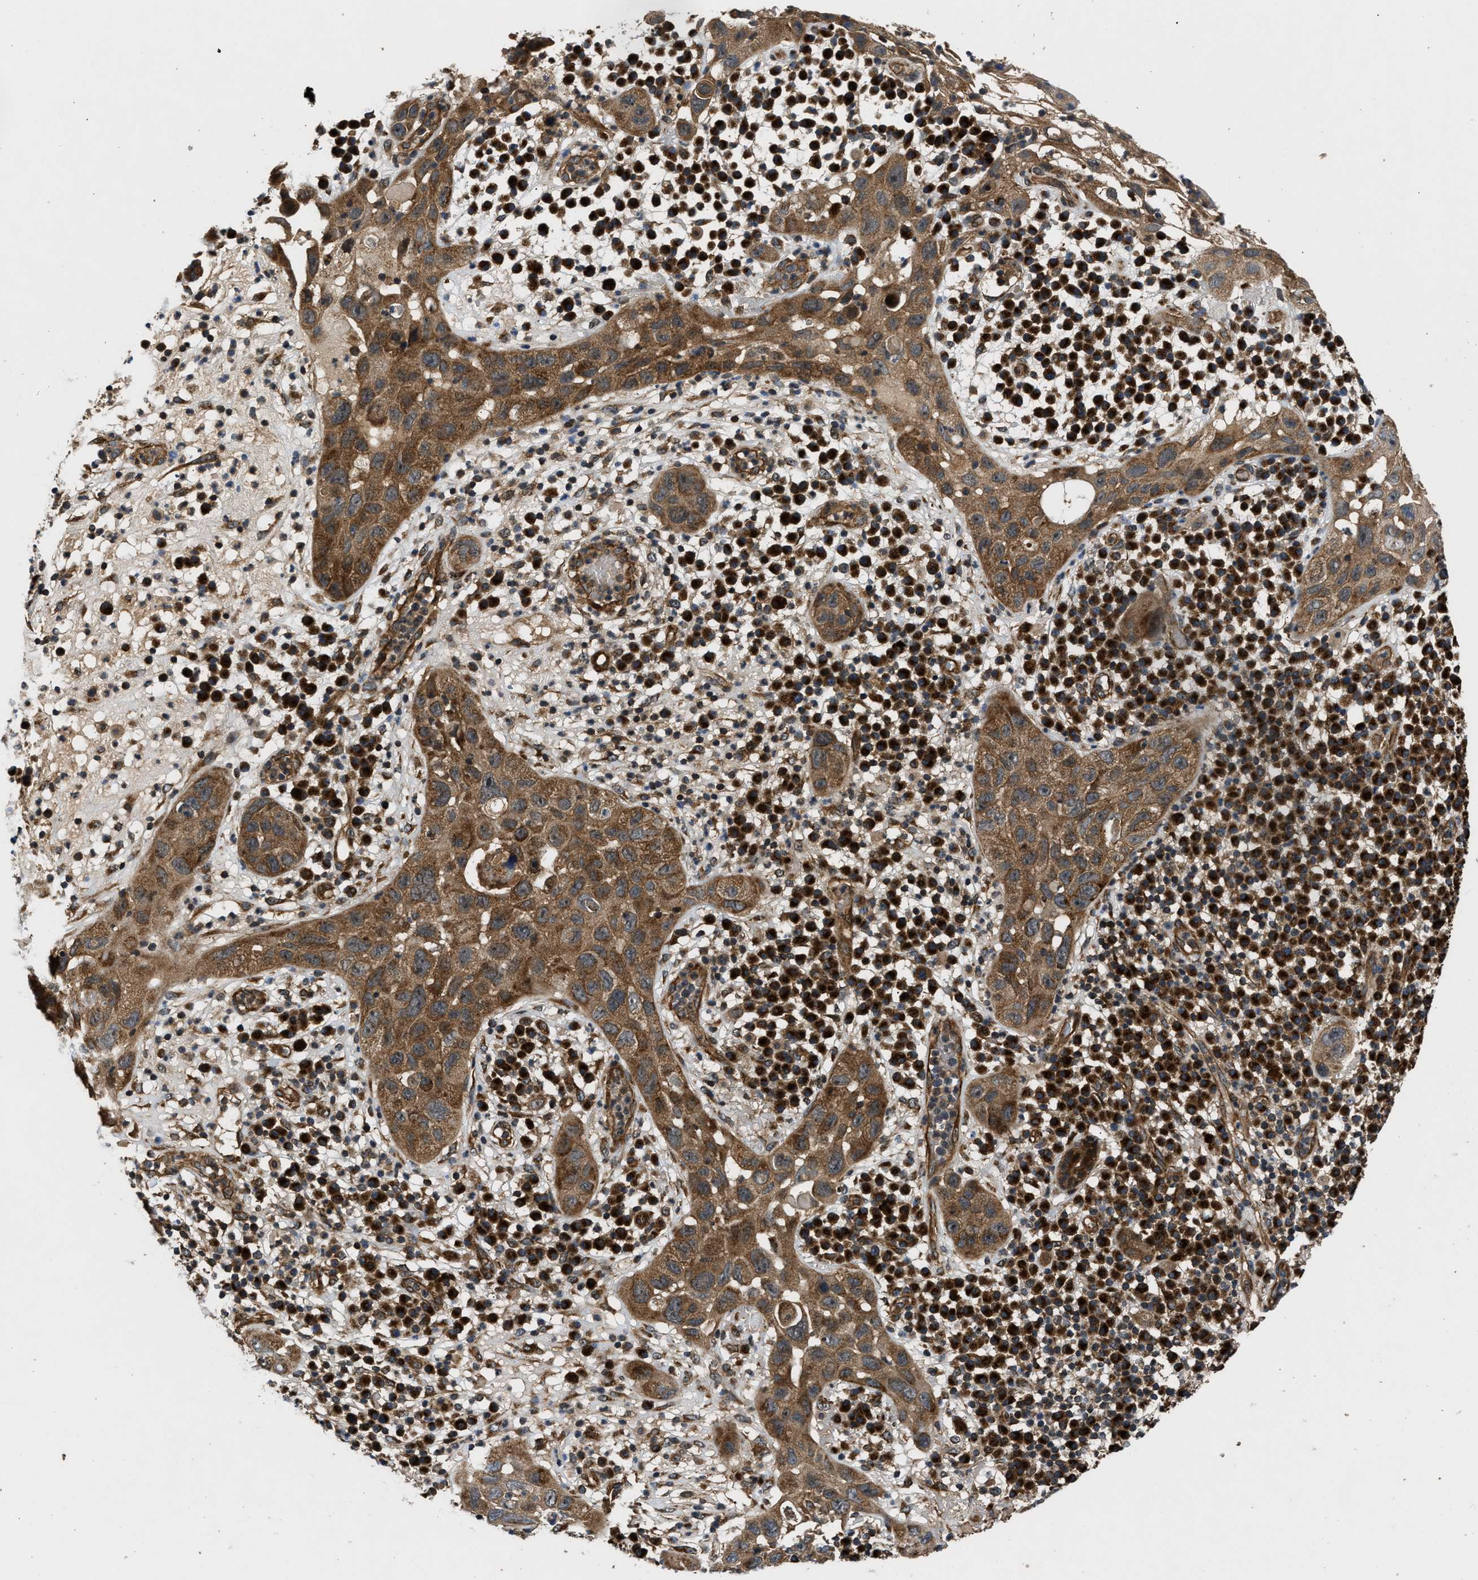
{"staining": {"intensity": "moderate", "quantity": ">75%", "location": "cytoplasmic/membranous"}, "tissue": "skin cancer", "cell_type": "Tumor cells", "image_type": "cancer", "snomed": [{"axis": "morphology", "description": "Squamous cell carcinoma in situ, NOS"}, {"axis": "morphology", "description": "Squamous cell carcinoma, NOS"}, {"axis": "topography", "description": "Skin"}], "caption": "A photomicrograph of human skin cancer stained for a protein exhibits moderate cytoplasmic/membranous brown staining in tumor cells.", "gene": "PNPLA8", "patient": {"sex": "male", "age": 93}}